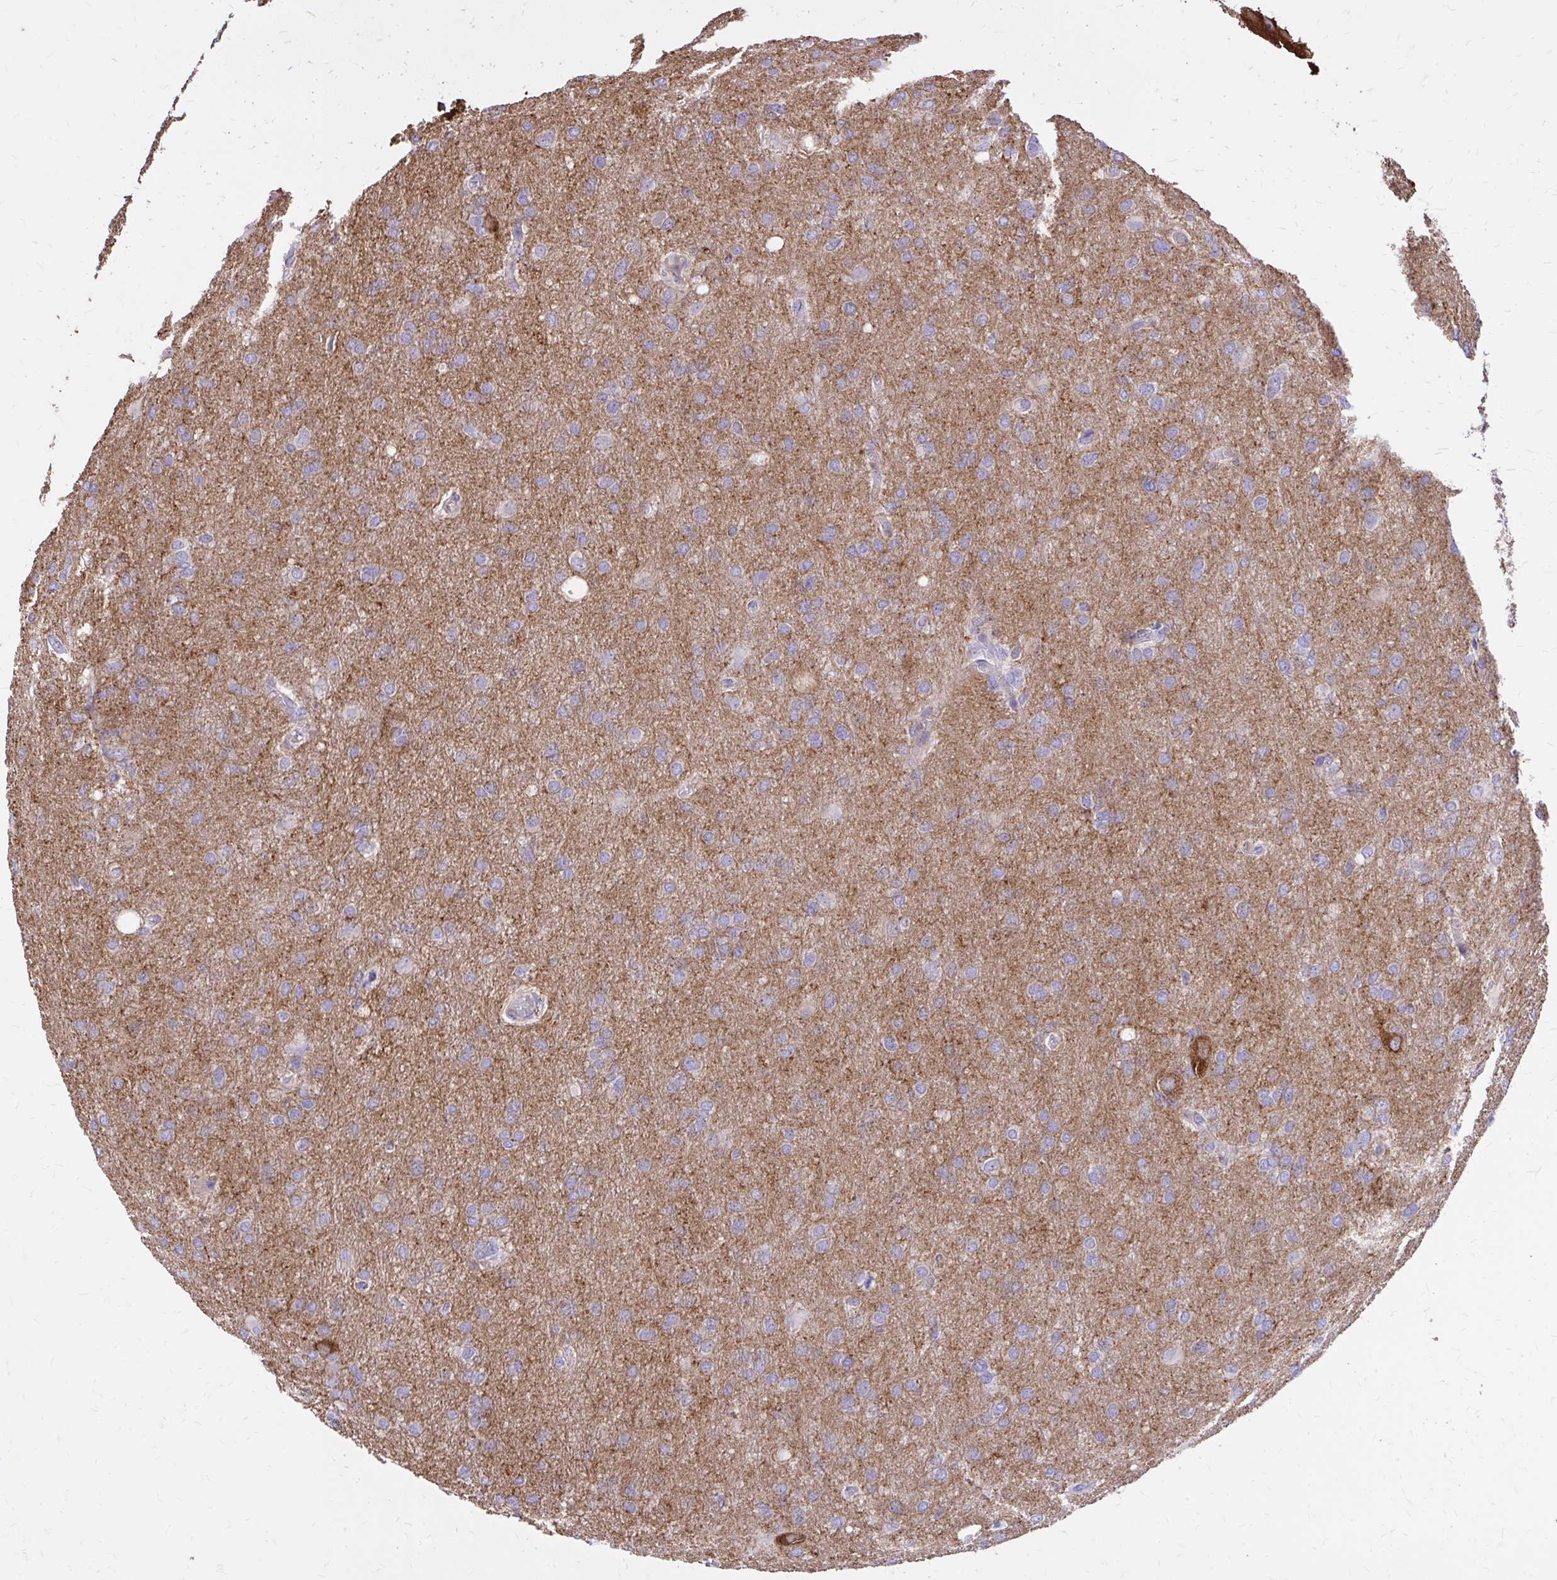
{"staining": {"intensity": "negative", "quantity": "none", "location": "none"}, "tissue": "glioma", "cell_type": "Tumor cells", "image_type": "cancer", "snomed": [{"axis": "morphology", "description": "Glioma, malignant, High grade"}, {"axis": "topography", "description": "Brain"}], "caption": "Immunohistochemistry image of neoplastic tissue: glioma stained with DAB (3,3'-diaminobenzidine) shows no significant protein expression in tumor cells.", "gene": "EPB41L1", "patient": {"sex": "male", "age": 53}}